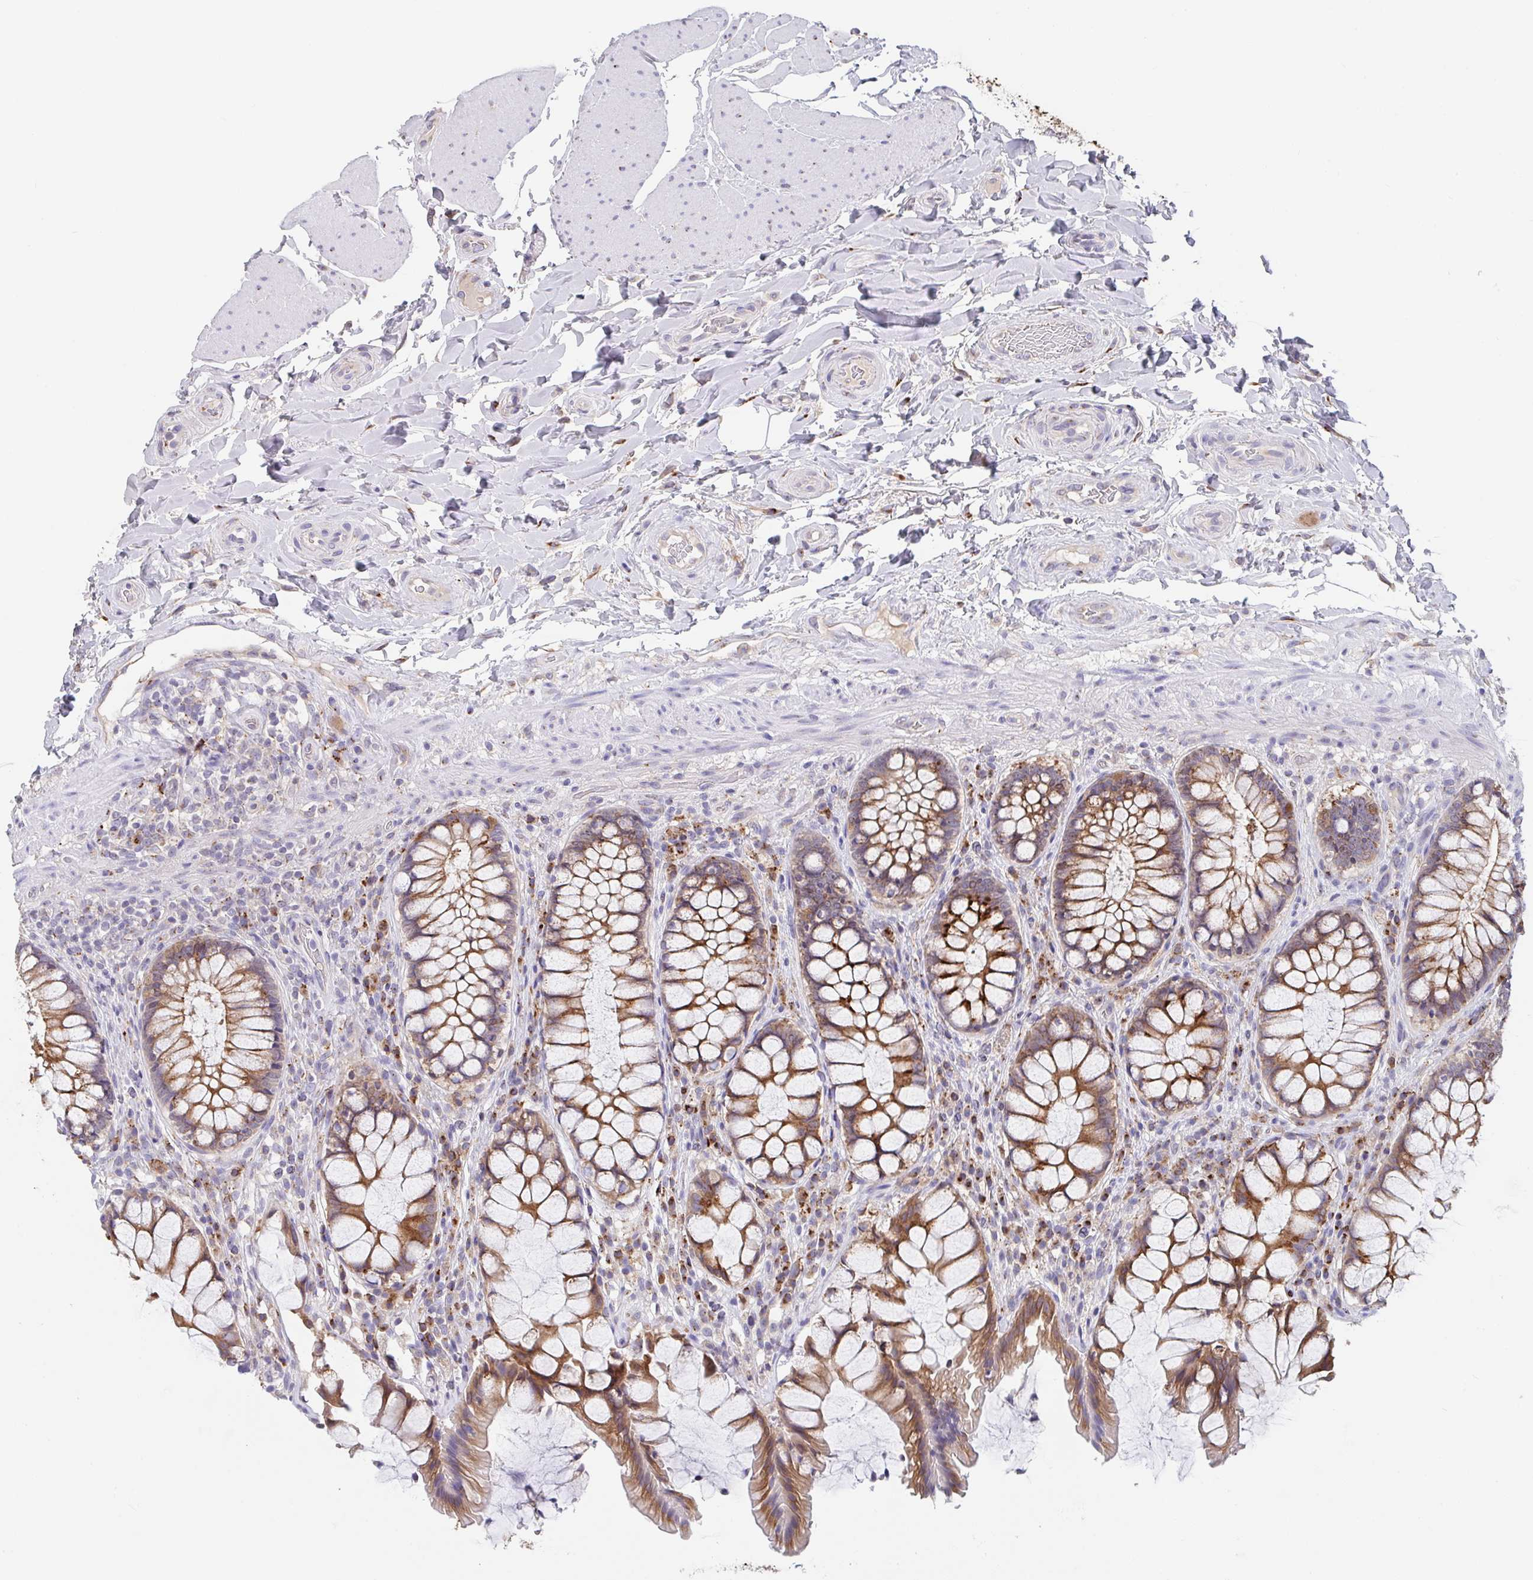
{"staining": {"intensity": "strong", "quantity": ">75%", "location": "cytoplasmic/membranous"}, "tissue": "rectum", "cell_type": "Glandular cells", "image_type": "normal", "snomed": [{"axis": "morphology", "description": "Normal tissue, NOS"}, {"axis": "topography", "description": "Rectum"}], "caption": "Protein expression analysis of unremarkable rectum reveals strong cytoplasmic/membranous staining in approximately >75% of glandular cells.", "gene": "PROSER3", "patient": {"sex": "female", "age": 58}}